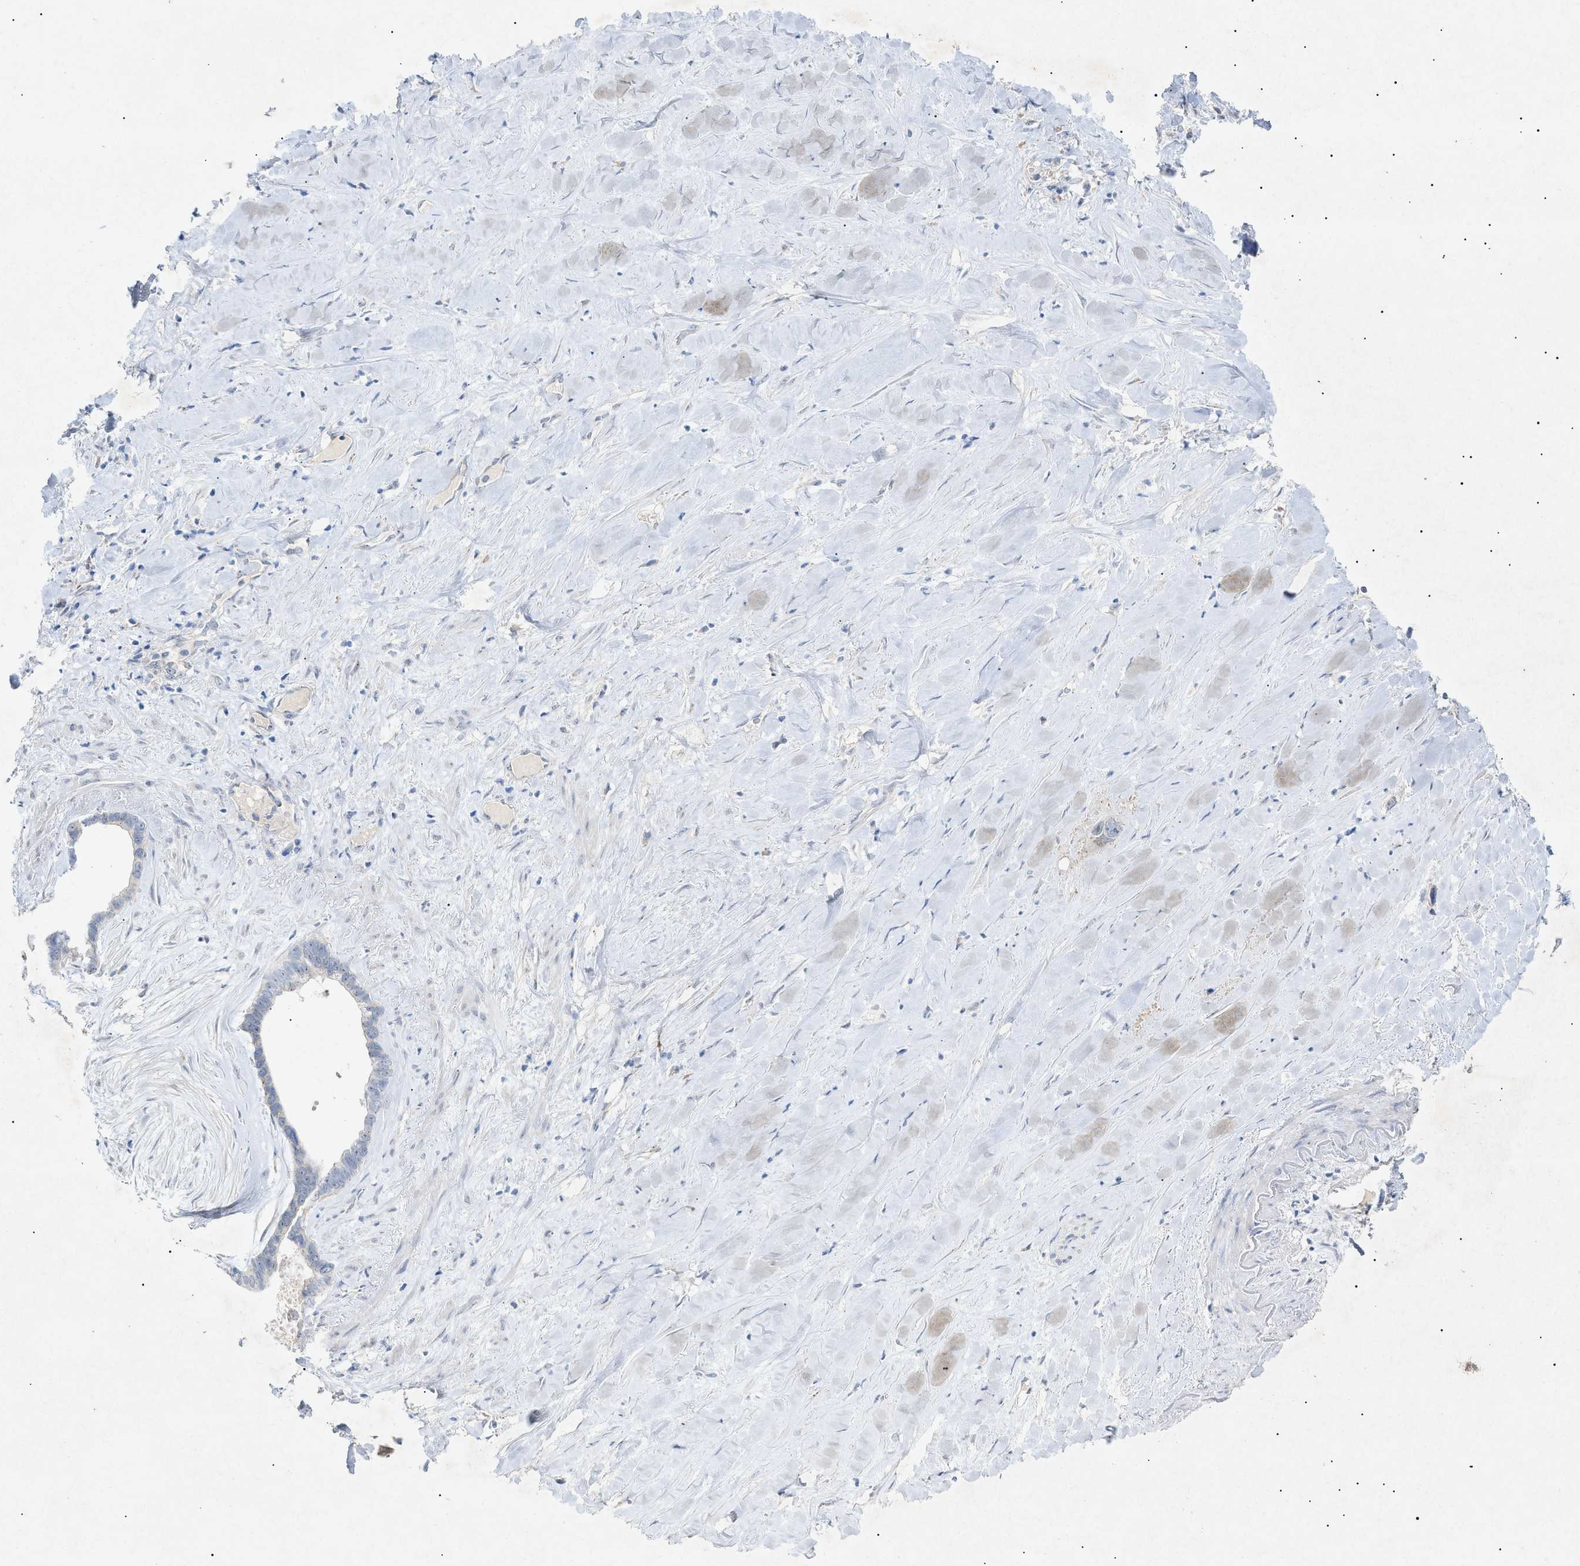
{"staining": {"intensity": "negative", "quantity": "none", "location": "none"}, "tissue": "liver cancer", "cell_type": "Tumor cells", "image_type": "cancer", "snomed": [{"axis": "morphology", "description": "Cholangiocarcinoma"}, {"axis": "topography", "description": "Liver"}], "caption": "Tumor cells are negative for protein expression in human liver cholangiocarcinoma. Brightfield microscopy of immunohistochemistry stained with DAB (3,3'-diaminobenzidine) (brown) and hematoxylin (blue), captured at high magnification.", "gene": "SLC25A31", "patient": {"sex": "female", "age": 65}}